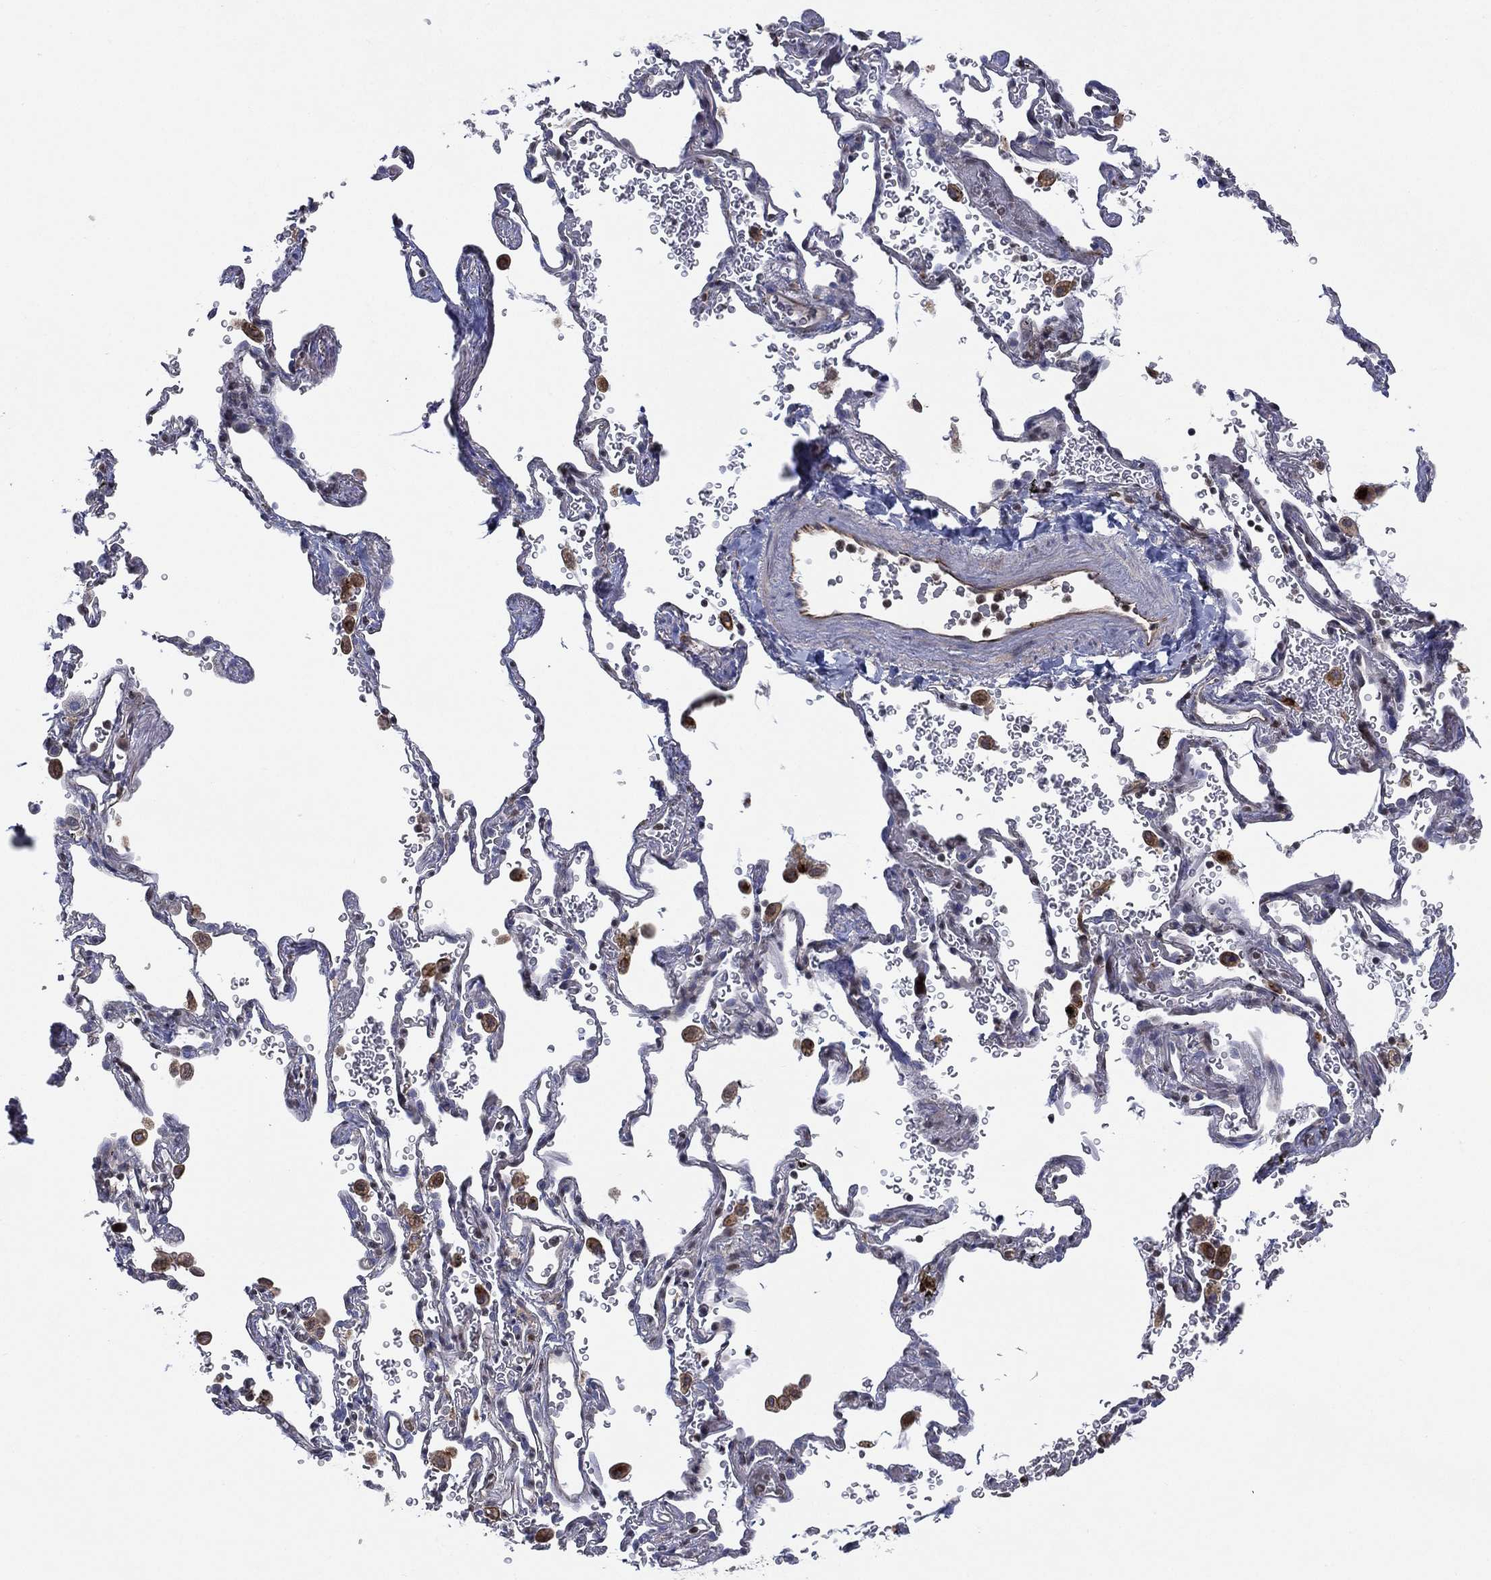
{"staining": {"intensity": "negative", "quantity": "none", "location": "none"}, "tissue": "soft tissue", "cell_type": "Fibroblasts", "image_type": "normal", "snomed": [{"axis": "morphology", "description": "Normal tissue, NOS"}, {"axis": "morphology", "description": "Adenocarcinoma, NOS"}, {"axis": "topography", "description": "Cartilage tissue"}, {"axis": "topography", "description": "Lung"}], "caption": "This is a histopathology image of IHC staining of normal soft tissue, which shows no positivity in fibroblasts. The staining was performed using DAB to visualize the protein expression in brown, while the nuclei were stained in blue with hematoxylin (Magnification: 20x).", "gene": "FLI1", "patient": {"sex": "male", "age": 59}}